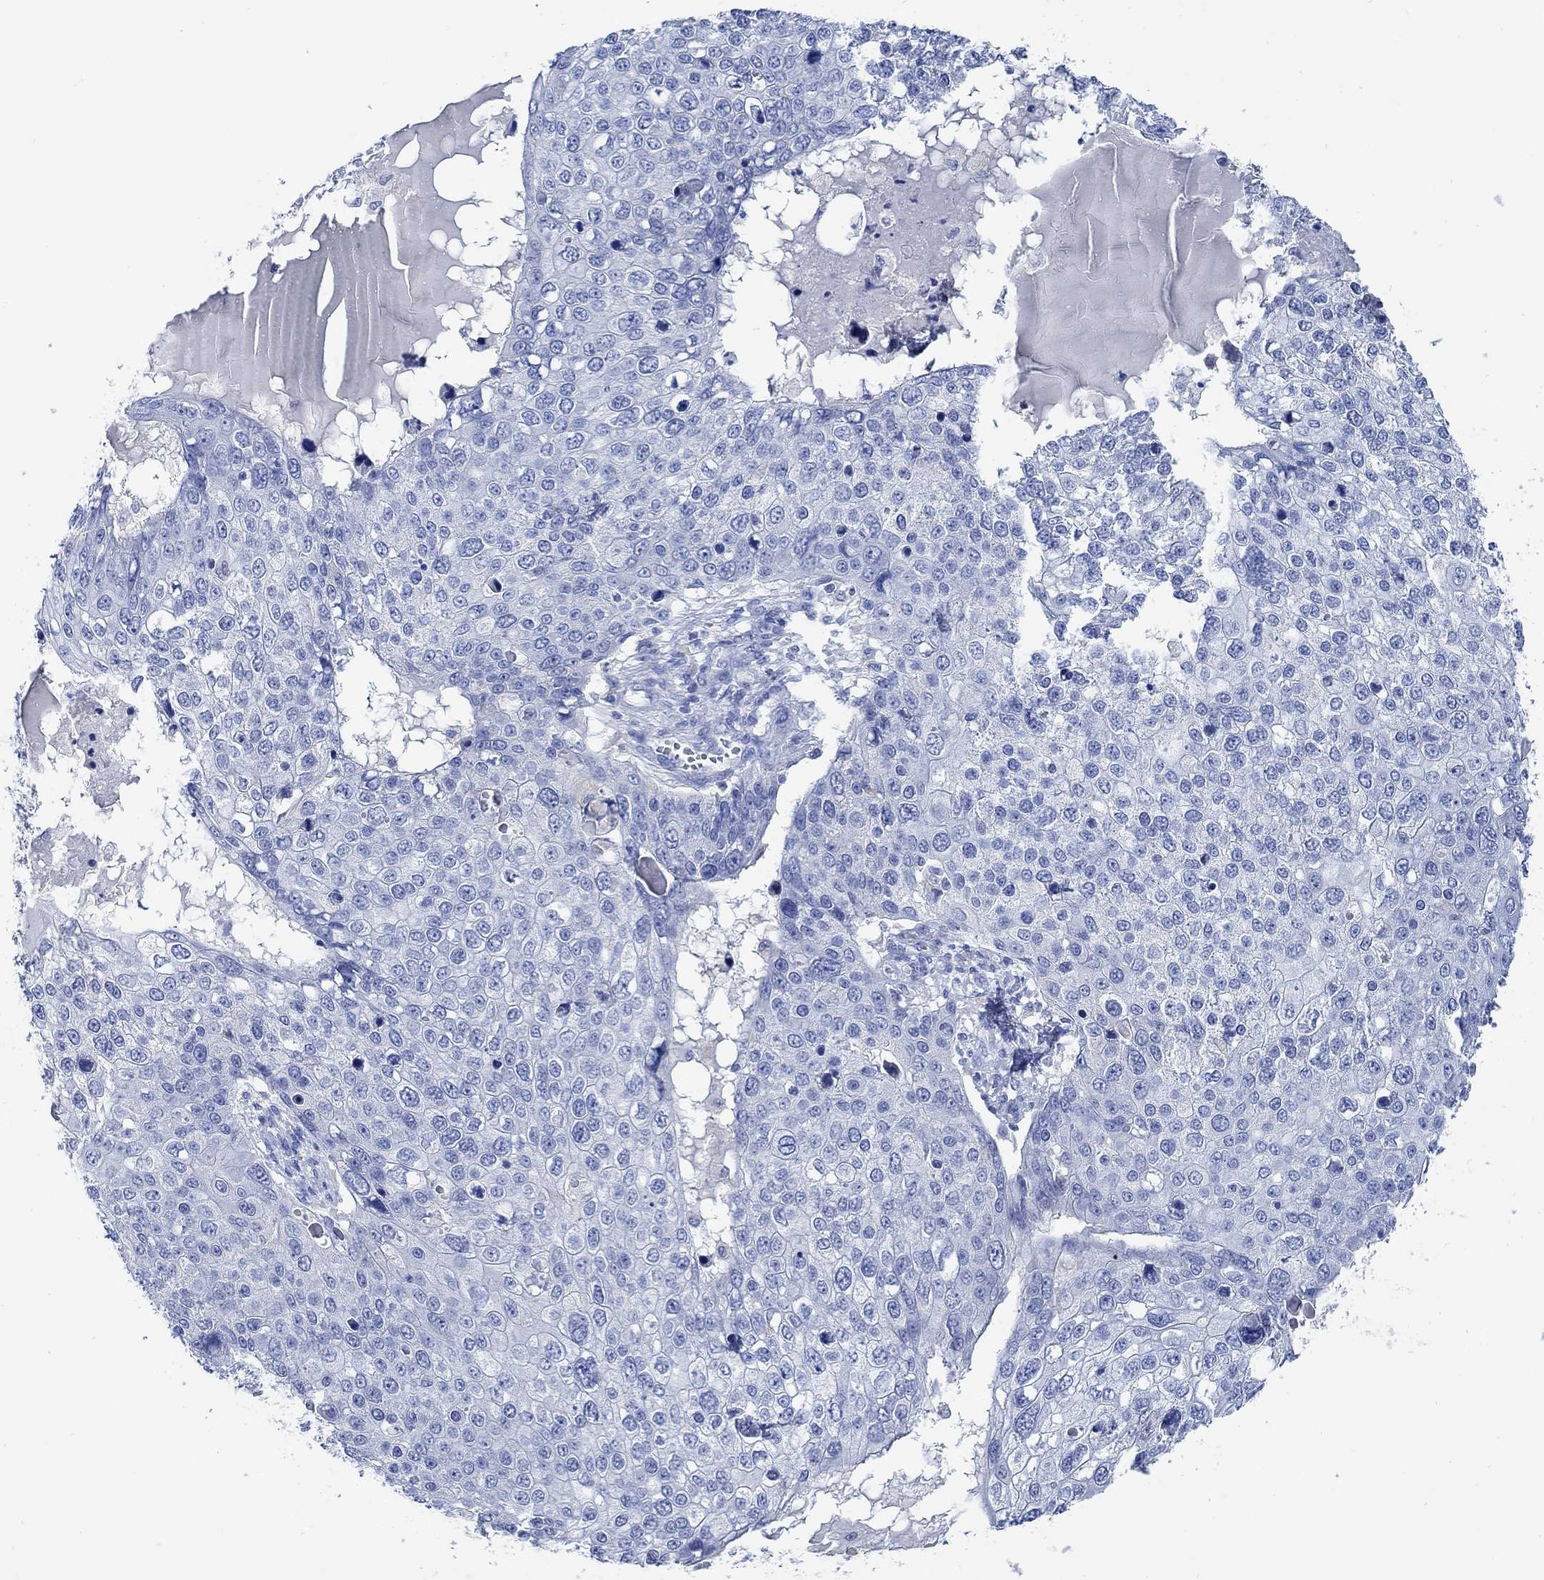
{"staining": {"intensity": "negative", "quantity": "none", "location": "none"}, "tissue": "skin cancer", "cell_type": "Tumor cells", "image_type": "cancer", "snomed": [{"axis": "morphology", "description": "Squamous cell carcinoma, NOS"}, {"axis": "topography", "description": "Skin"}], "caption": "Squamous cell carcinoma (skin) was stained to show a protein in brown. There is no significant staining in tumor cells.", "gene": "PPP1R17", "patient": {"sex": "male", "age": 71}}